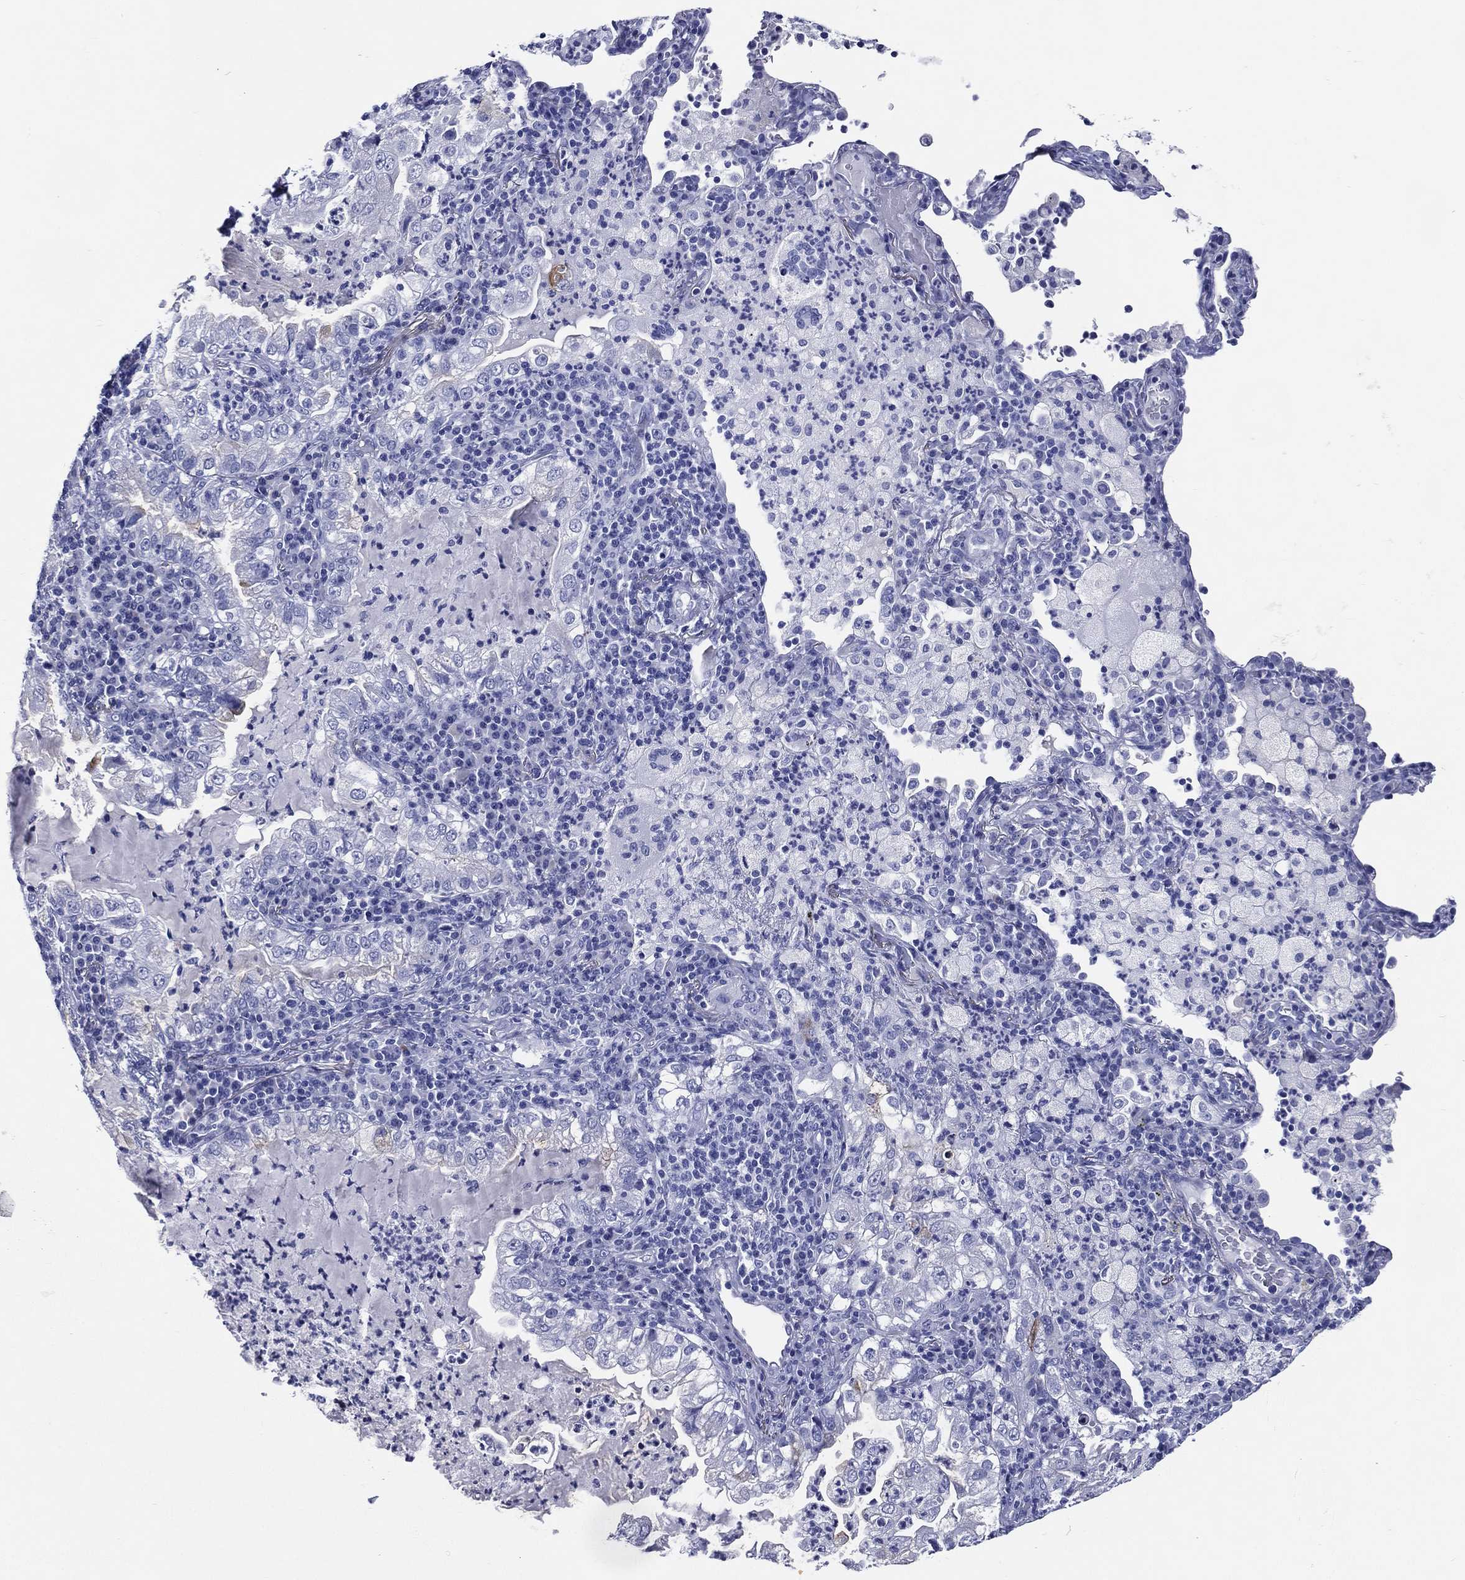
{"staining": {"intensity": "negative", "quantity": "none", "location": "none"}, "tissue": "lung cancer", "cell_type": "Tumor cells", "image_type": "cancer", "snomed": [{"axis": "morphology", "description": "Adenocarcinoma, NOS"}, {"axis": "topography", "description": "Lung"}], "caption": "Lung cancer (adenocarcinoma) stained for a protein using immunohistochemistry reveals no staining tumor cells.", "gene": "ACE2", "patient": {"sex": "female", "age": 73}}